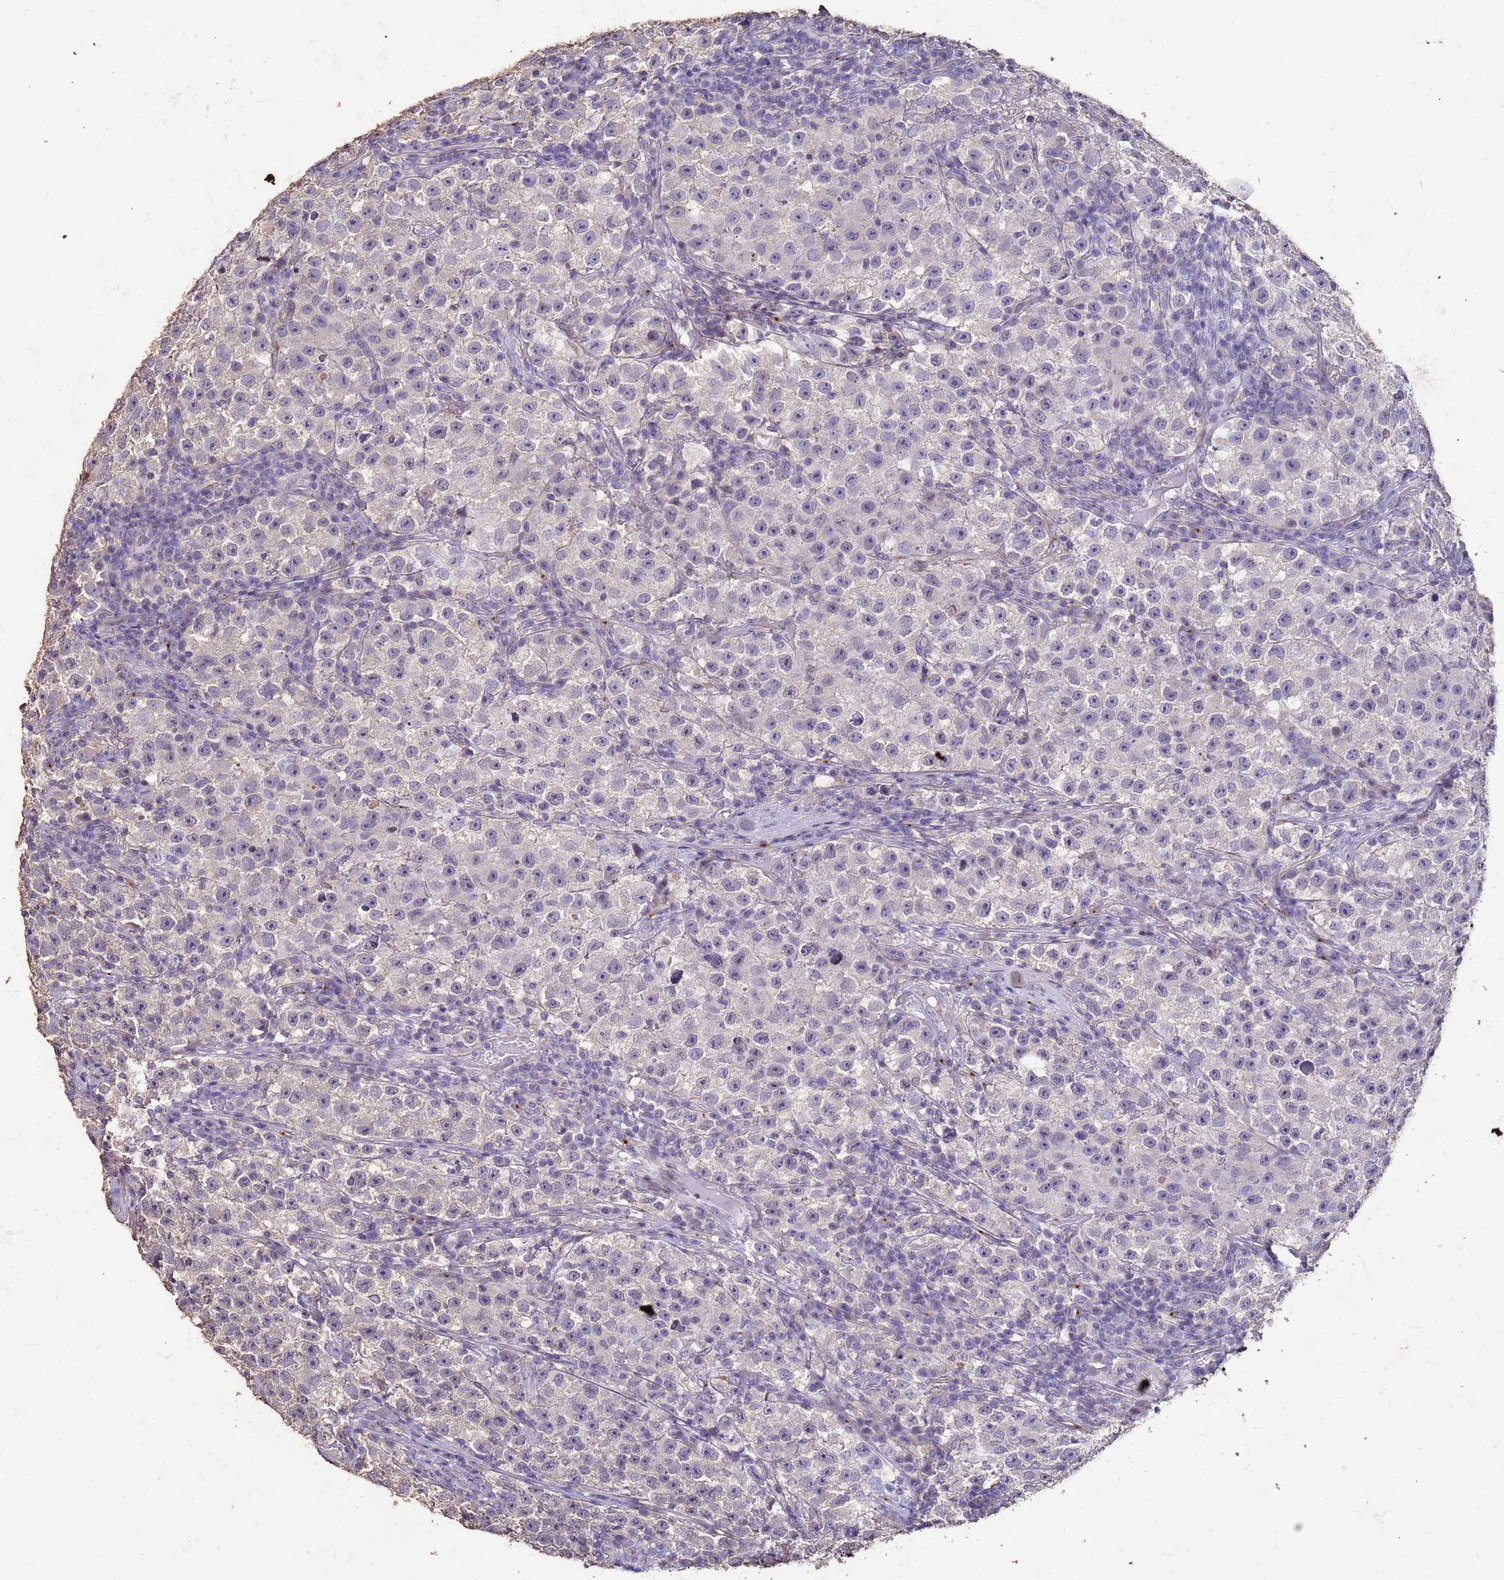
{"staining": {"intensity": "negative", "quantity": "none", "location": "none"}, "tissue": "testis cancer", "cell_type": "Tumor cells", "image_type": "cancer", "snomed": [{"axis": "morphology", "description": "Seminoma, NOS"}, {"axis": "topography", "description": "Testis"}], "caption": "A high-resolution image shows immunohistochemistry staining of testis seminoma, which exhibits no significant expression in tumor cells.", "gene": "SLC25A15", "patient": {"sex": "male", "age": 22}}